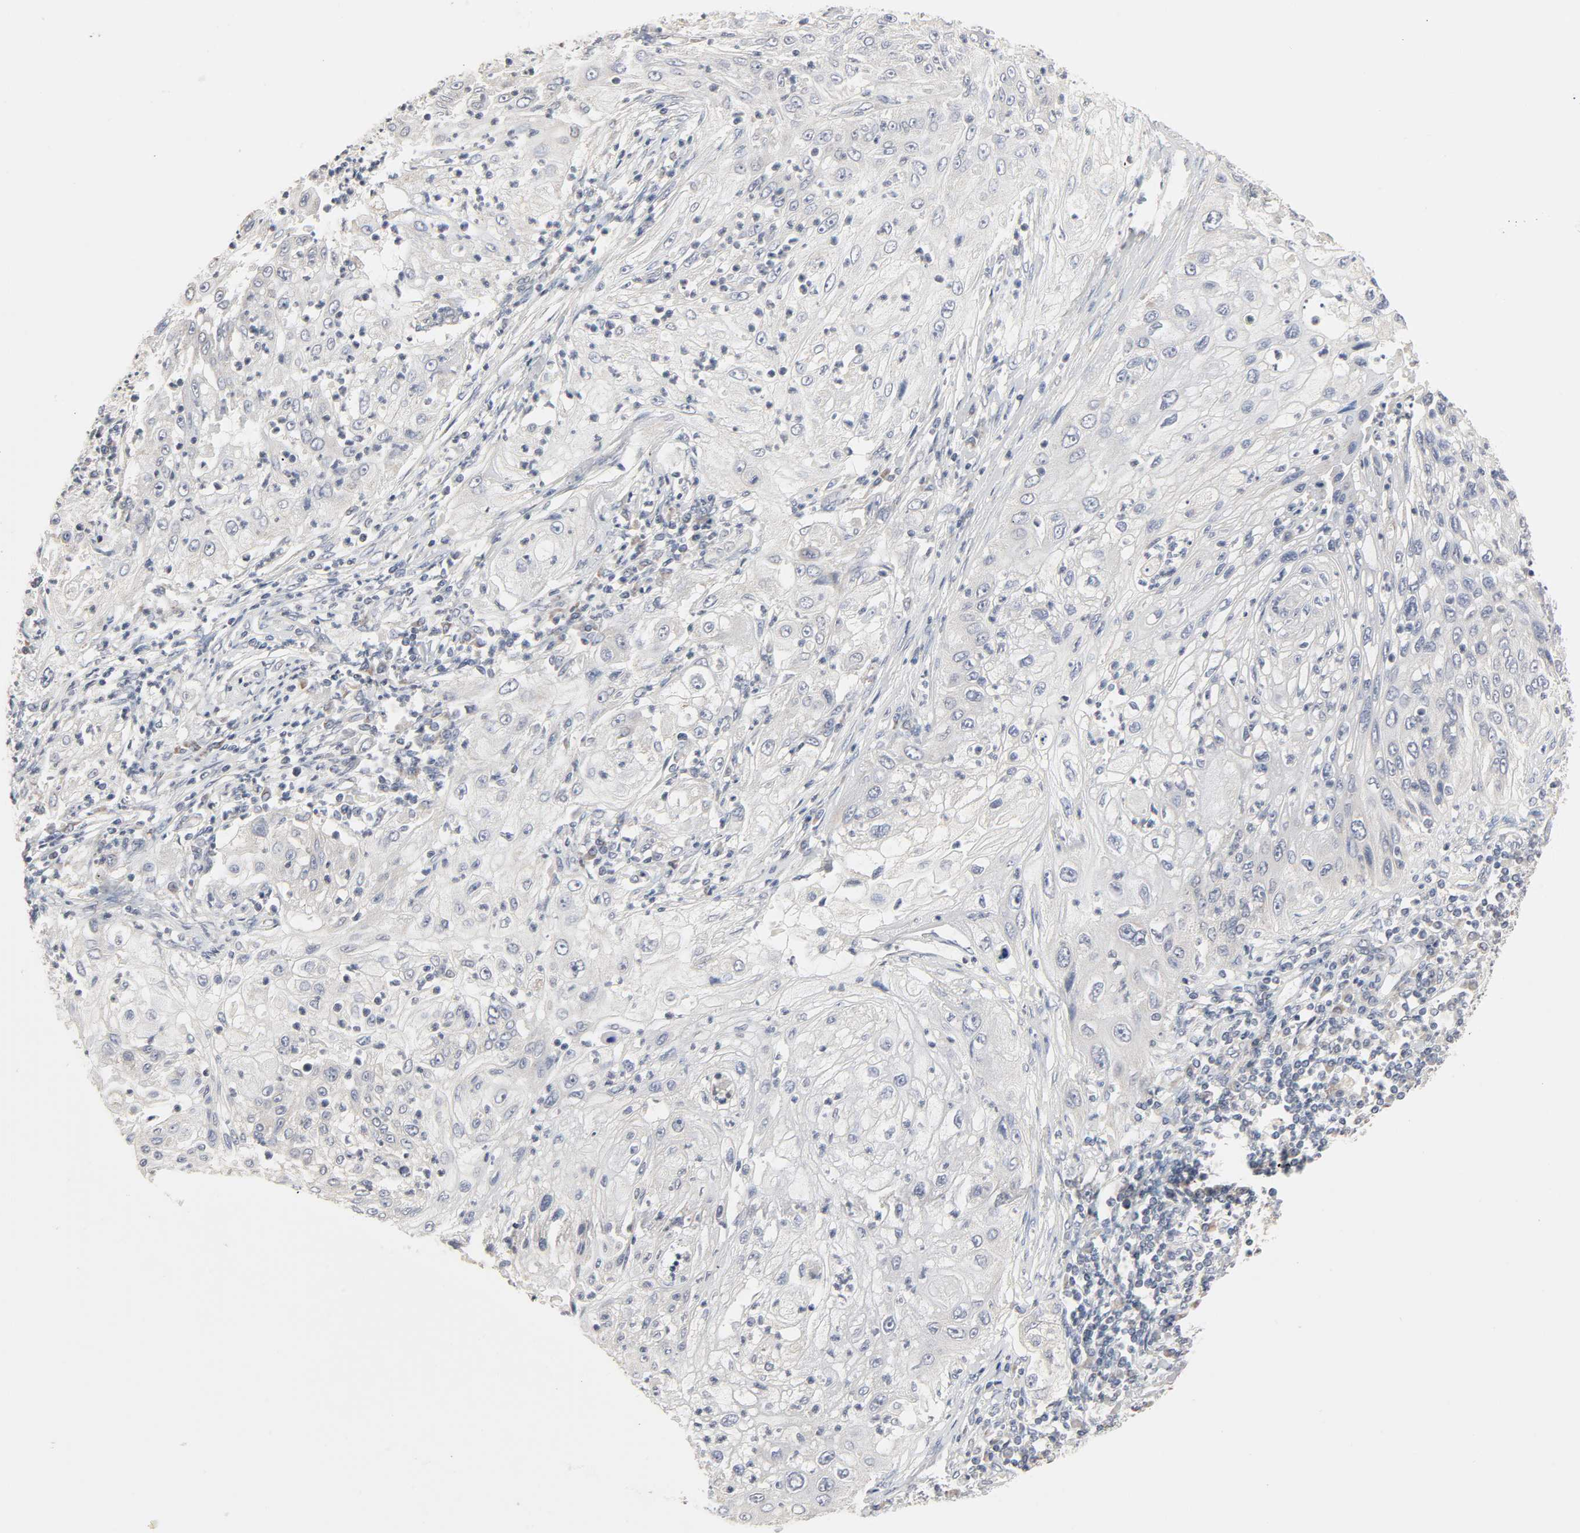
{"staining": {"intensity": "negative", "quantity": "none", "location": "none"}, "tissue": "lung cancer", "cell_type": "Tumor cells", "image_type": "cancer", "snomed": [{"axis": "morphology", "description": "Inflammation, NOS"}, {"axis": "morphology", "description": "Squamous cell carcinoma, NOS"}, {"axis": "topography", "description": "Lymph node"}, {"axis": "topography", "description": "Soft tissue"}, {"axis": "topography", "description": "Lung"}], "caption": "The image reveals no staining of tumor cells in lung cancer (squamous cell carcinoma).", "gene": "CLEC4E", "patient": {"sex": "male", "age": 66}}